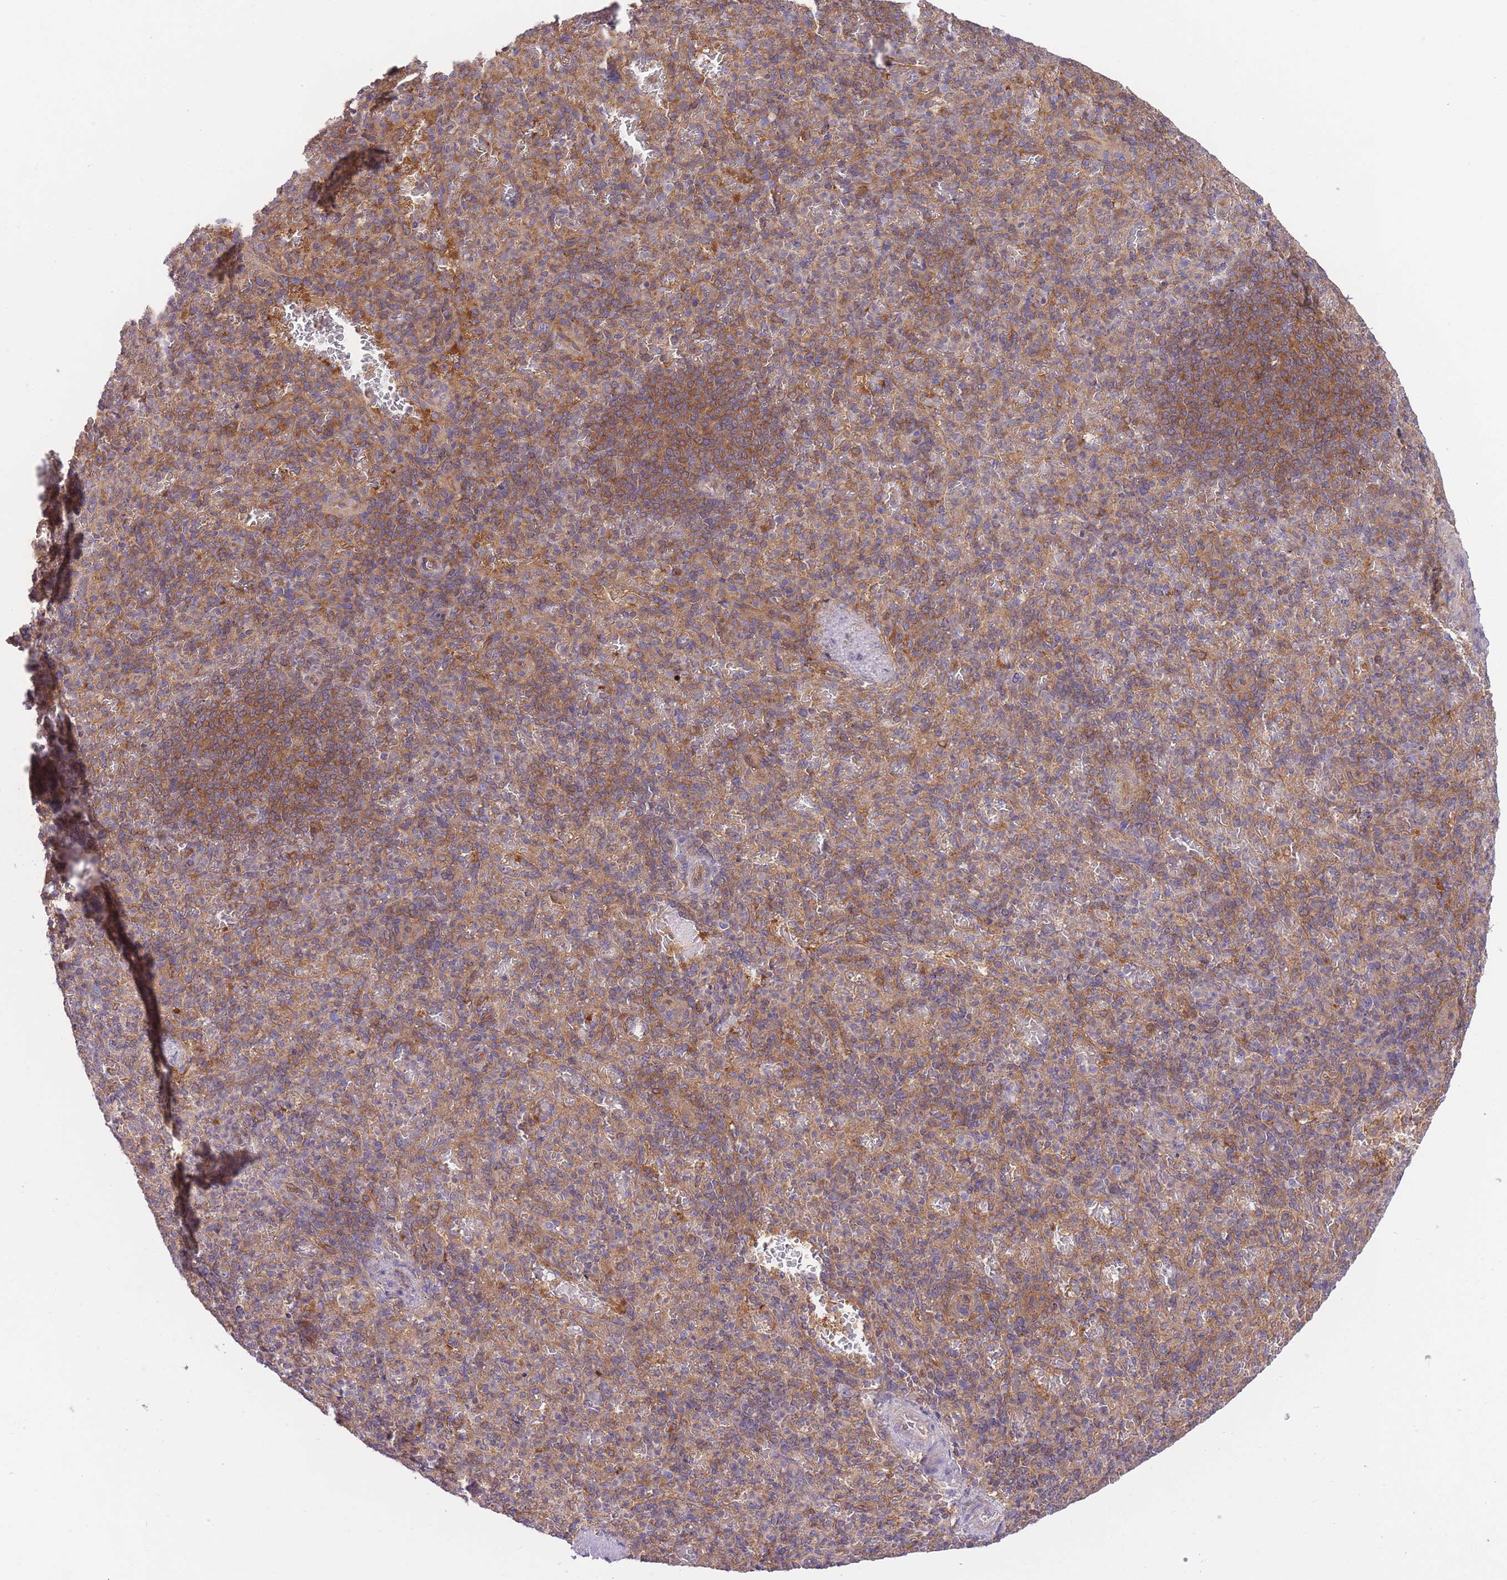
{"staining": {"intensity": "moderate", "quantity": "25%-75%", "location": "cytoplasmic/membranous"}, "tissue": "spleen", "cell_type": "Cells in red pulp", "image_type": "normal", "snomed": [{"axis": "morphology", "description": "Normal tissue, NOS"}, {"axis": "topography", "description": "Spleen"}], "caption": "High-power microscopy captured an immunohistochemistry (IHC) histopathology image of unremarkable spleen, revealing moderate cytoplasmic/membranous positivity in about 25%-75% of cells in red pulp.", "gene": "PRKAR1A", "patient": {"sex": "female", "age": 74}}